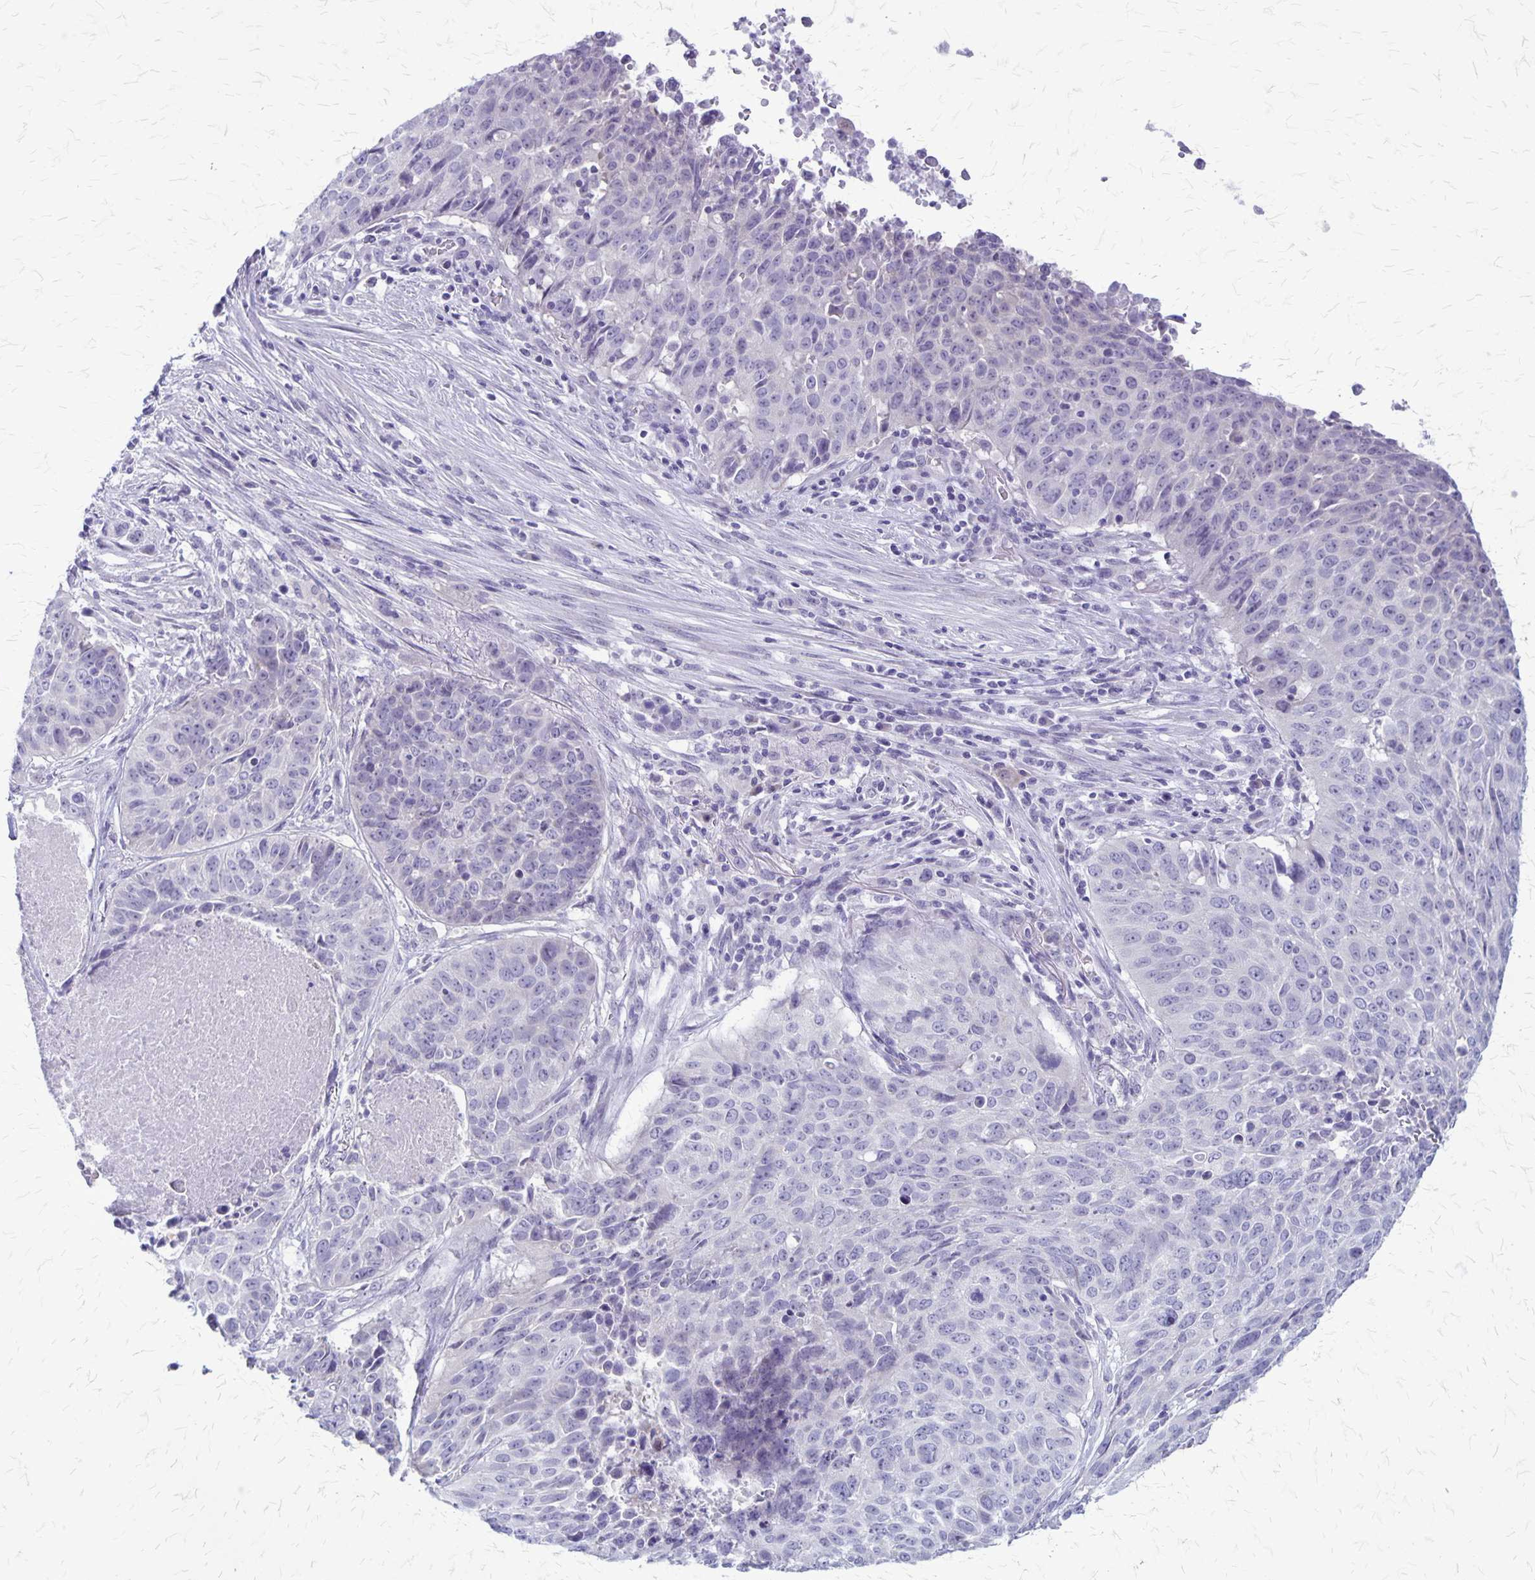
{"staining": {"intensity": "negative", "quantity": "none", "location": "none"}, "tissue": "lung cancer", "cell_type": "Tumor cells", "image_type": "cancer", "snomed": [{"axis": "morphology", "description": "Normal tissue, NOS"}, {"axis": "morphology", "description": "Squamous cell carcinoma, NOS"}, {"axis": "topography", "description": "Bronchus"}, {"axis": "topography", "description": "Lung"}], "caption": "IHC image of neoplastic tissue: squamous cell carcinoma (lung) stained with DAB (3,3'-diaminobenzidine) demonstrates no significant protein staining in tumor cells. Nuclei are stained in blue.", "gene": "PLXNB3", "patient": {"sex": "male", "age": 64}}